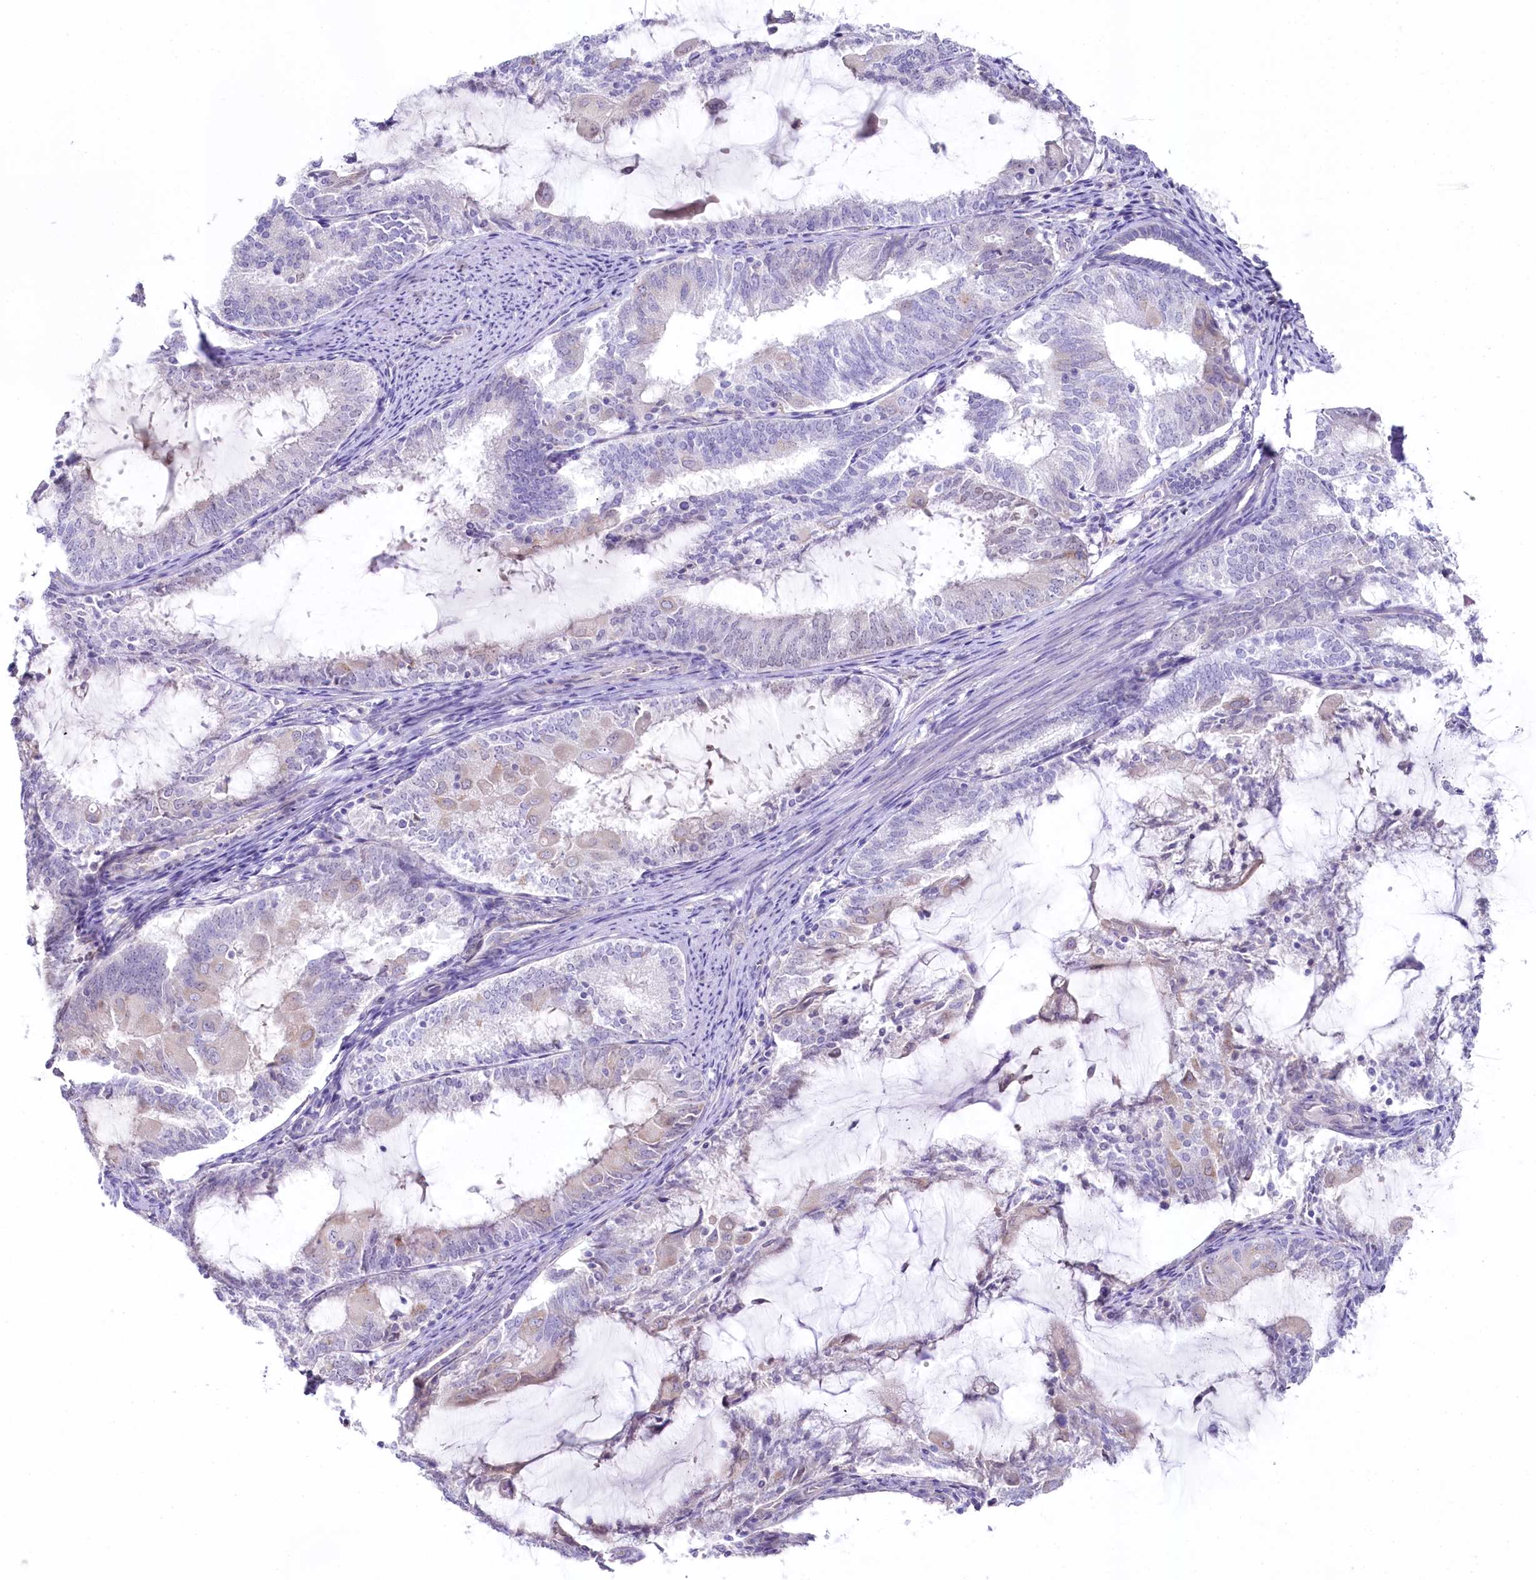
{"staining": {"intensity": "weak", "quantity": "<25%", "location": "cytoplasmic/membranous"}, "tissue": "endometrial cancer", "cell_type": "Tumor cells", "image_type": "cancer", "snomed": [{"axis": "morphology", "description": "Adenocarcinoma, NOS"}, {"axis": "topography", "description": "Endometrium"}], "caption": "This image is of endometrial cancer (adenocarcinoma) stained with IHC to label a protein in brown with the nuclei are counter-stained blue. There is no positivity in tumor cells.", "gene": "MYOZ1", "patient": {"sex": "female", "age": 81}}